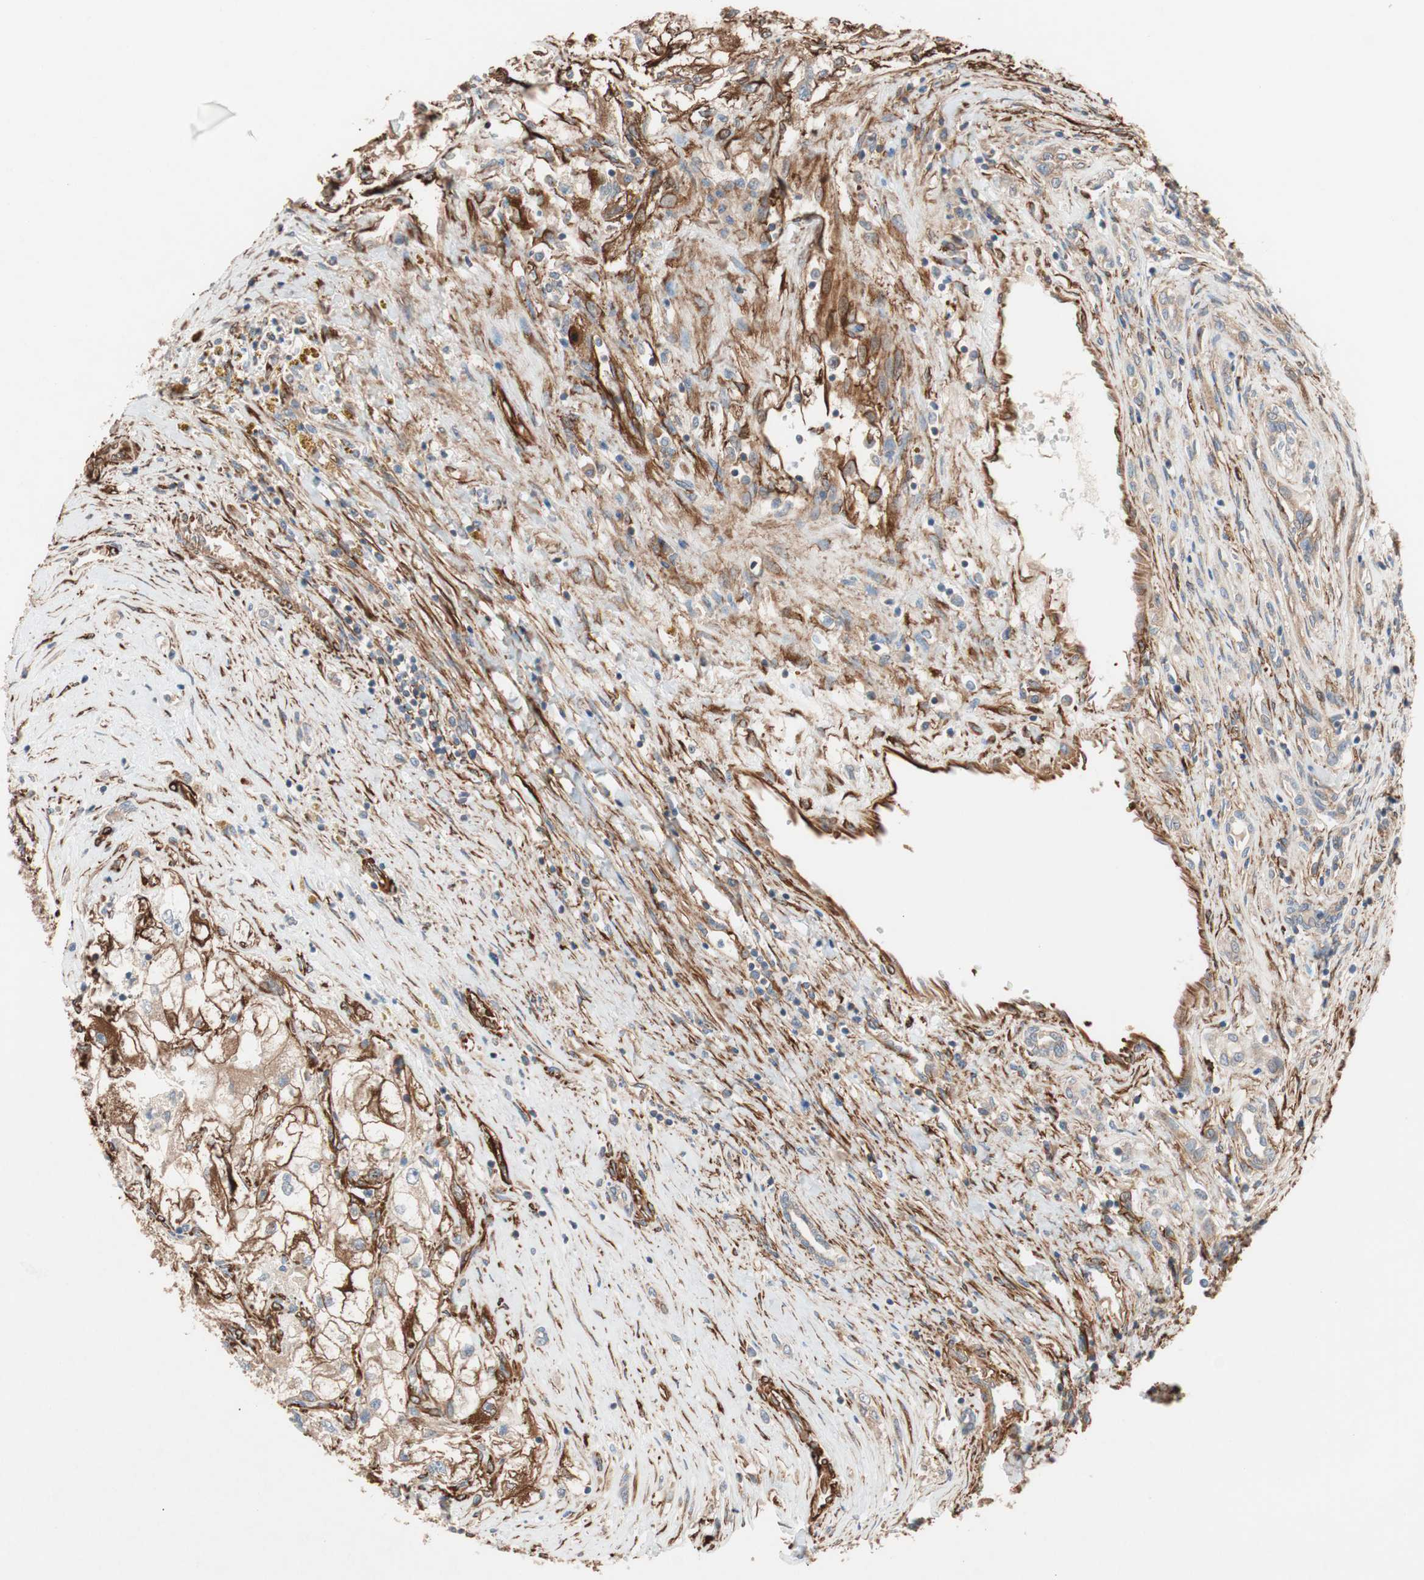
{"staining": {"intensity": "moderate", "quantity": ">75%", "location": "cytoplasmic/membranous"}, "tissue": "renal cancer", "cell_type": "Tumor cells", "image_type": "cancer", "snomed": [{"axis": "morphology", "description": "Adenocarcinoma, NOS"}, {"axis": "topography", "description": "Kidney"}], "caption": "Brown immunohistochemical staining in human adenocarcinoma (renal) displays moderate cytoplasmic/membranous staining in approximately >75% of tumor cells.", "gene": "GPSM2", "patient": {"sex": "female", "age": 70}}